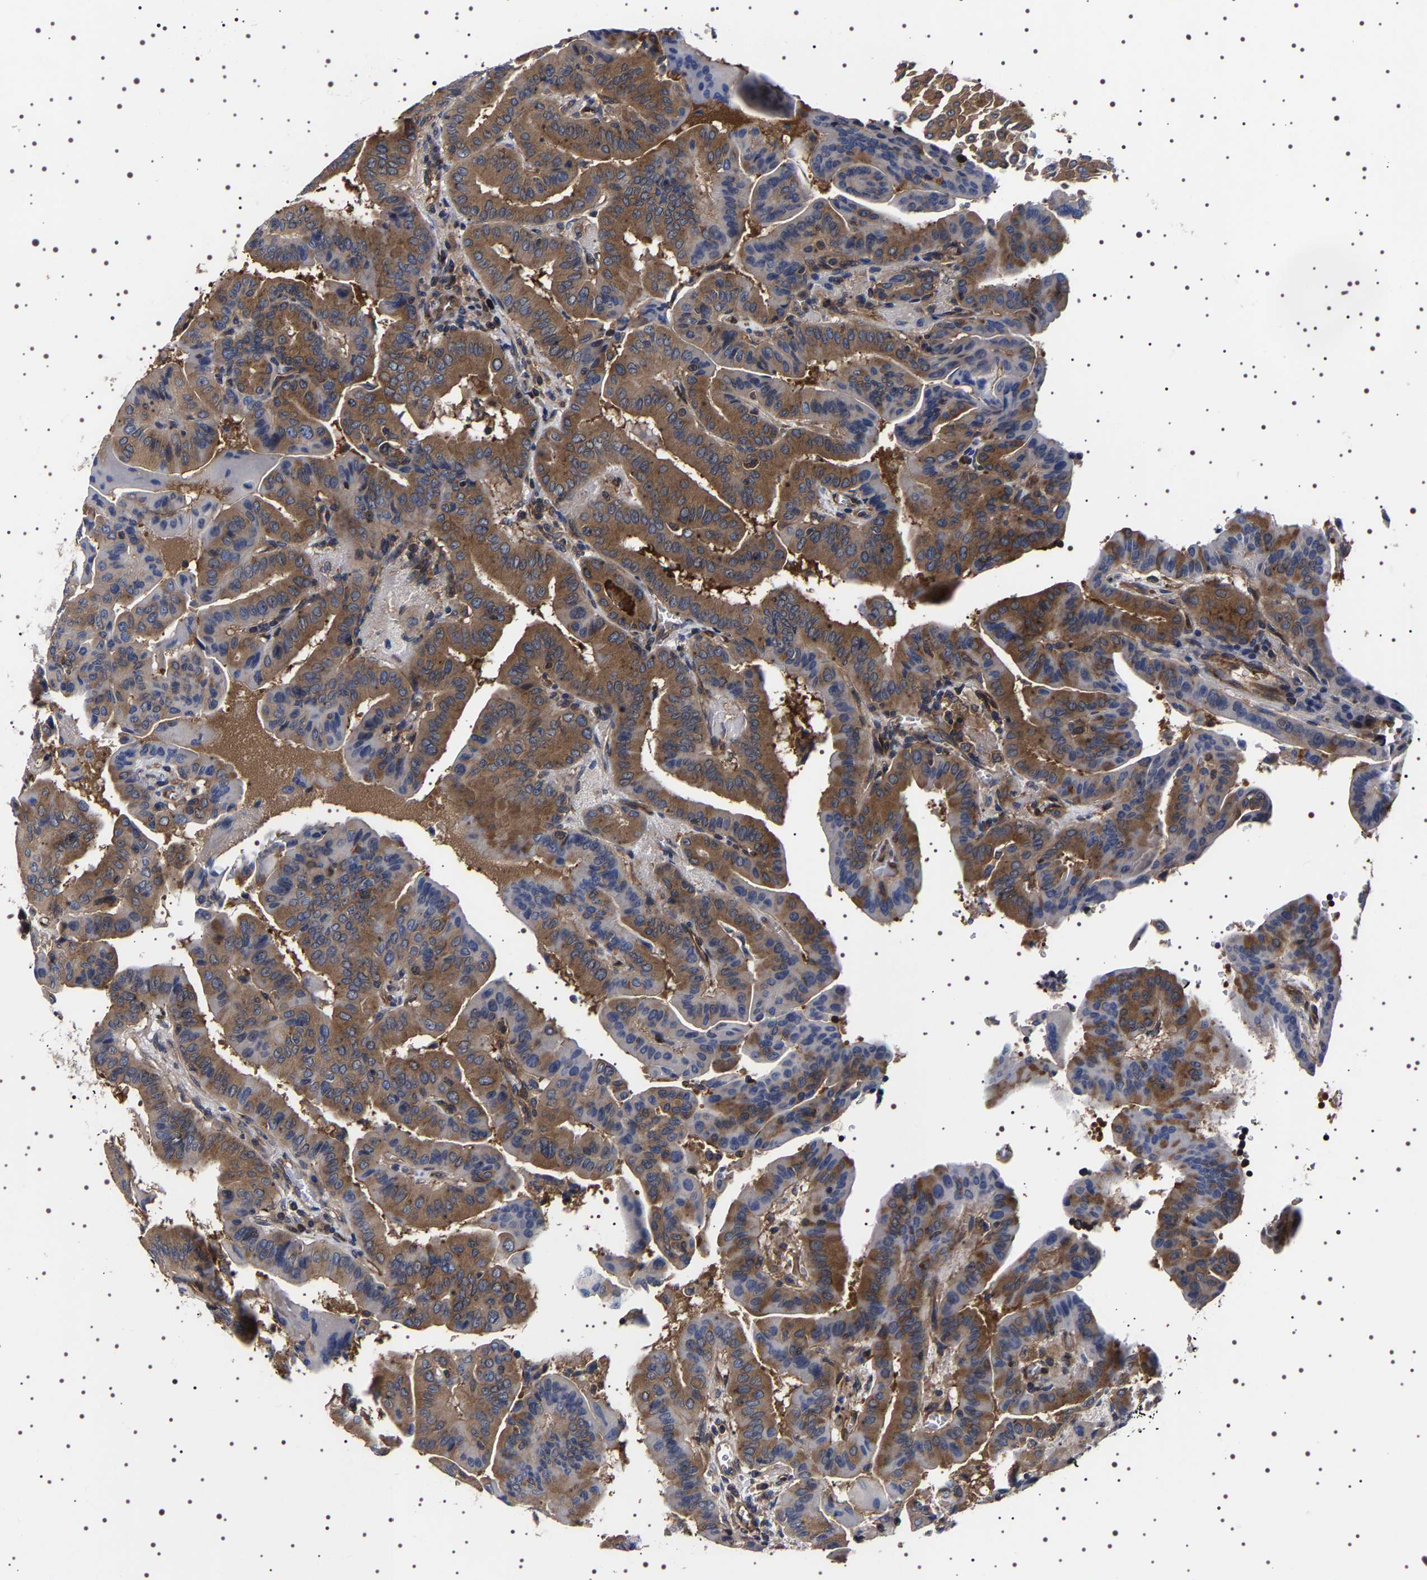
{"staining": {"intensity": "strong", "quantity": "25%-75%", "location": "cytoplasmic/membranous"}, "tissue": "thyroid cancer", "cell_type": "Tumor cells", "image_type": "cancer", "snomed": [{"axis": "morphology", "description": "Papillary adenocarcinoma, NOS"}, {"axis": "topography", "description": "Thyroid gland"}], "caption": "A high amount of strong cytoplasmic/membranous expression is identified in about 25%-75% of tumor cells in thyroid papillary adenocarcinoma tissue. The staining is performed using DAB (3,3'-diaminobenzidine) brown chromogen to label protein expression. The nuclei are counter-stained blue using hematoxylin.", "gene": "DARS1", "patient": {"sex": "male", "age": 33}}